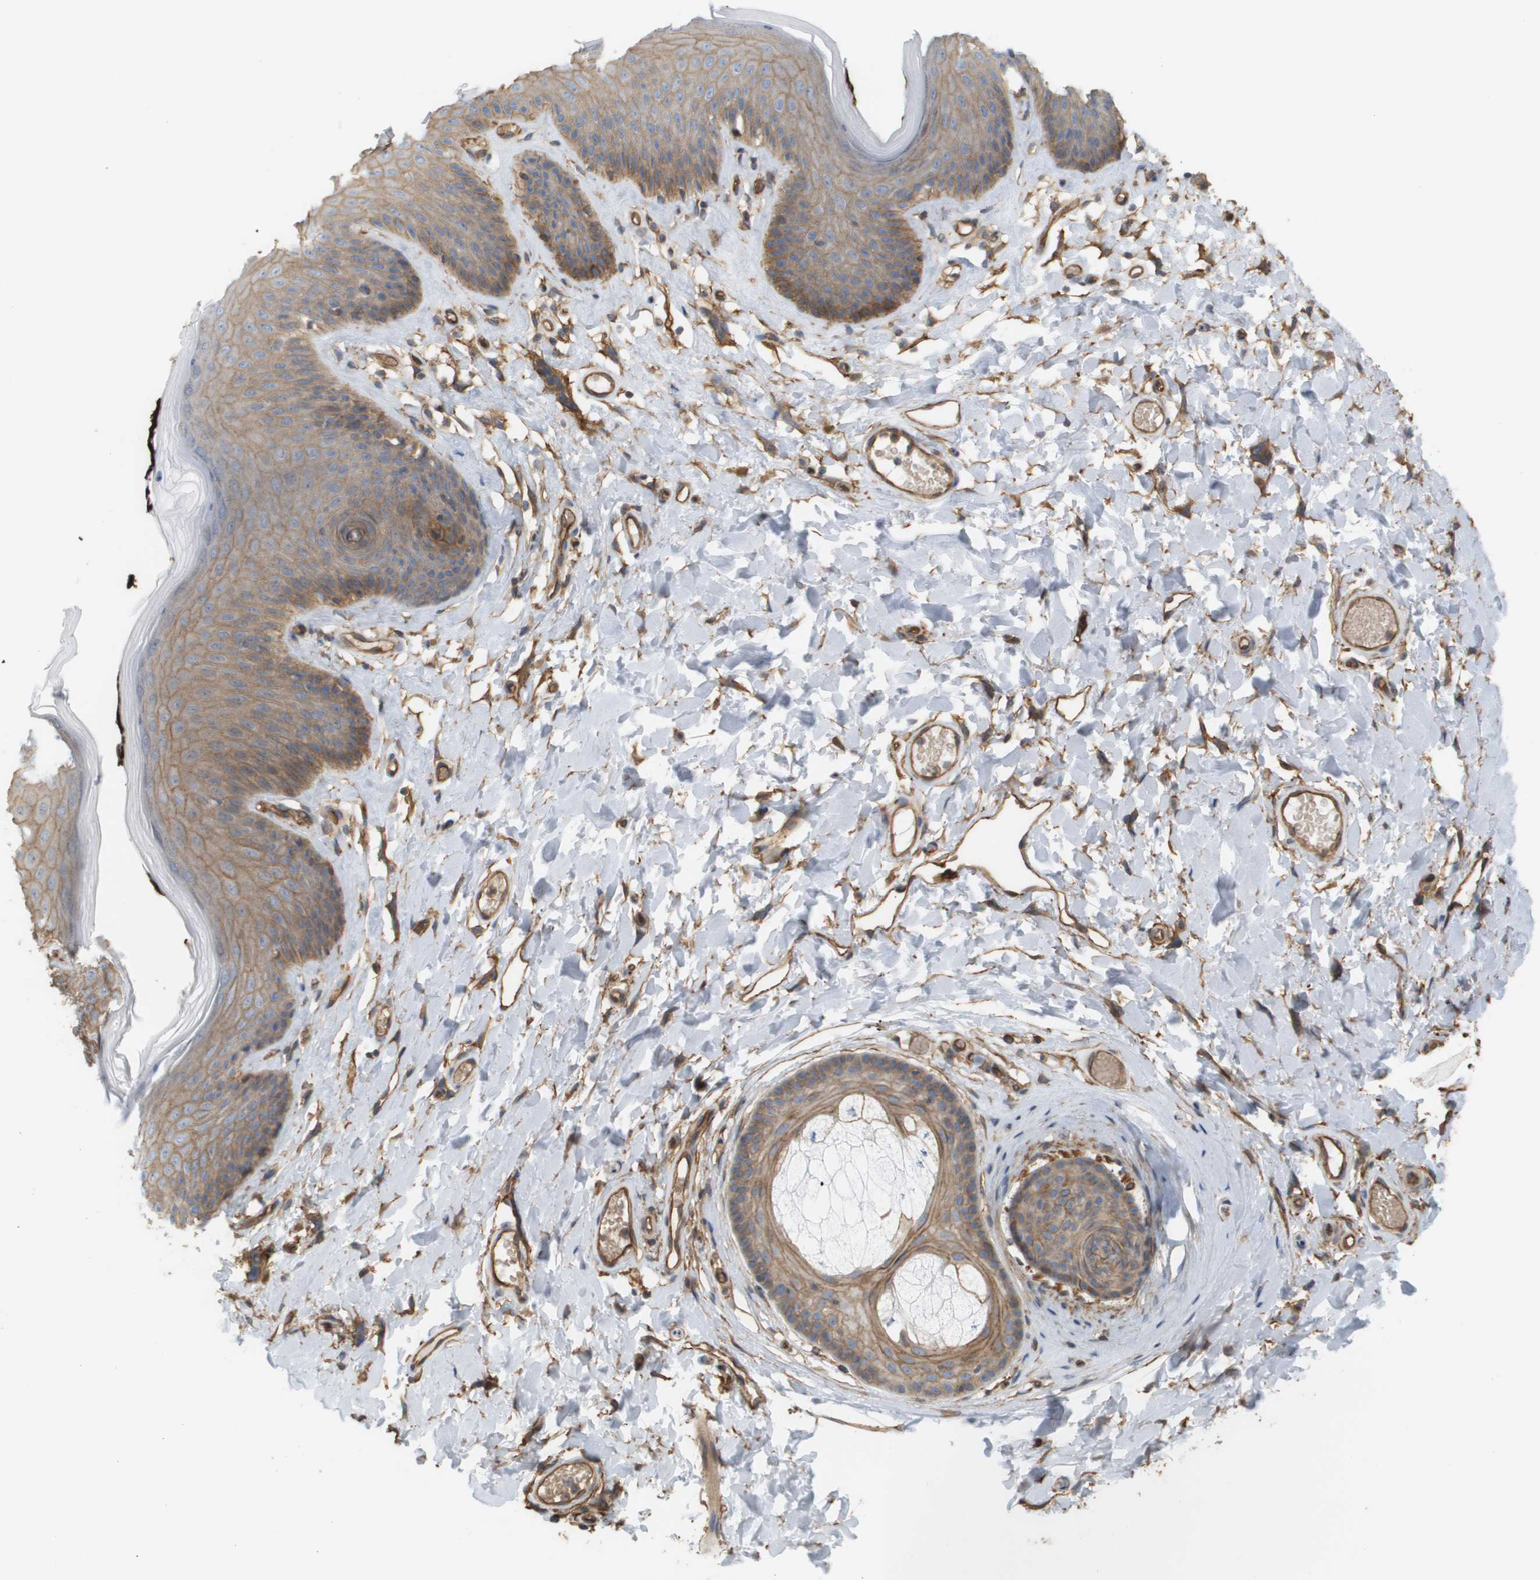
{"staining": {"intensity": "moderate", "quantity": ">75%", "location": "cytoplasmic/membranous"}, "tissue": "skin", "cell_type": "Epidermal cells", "image_type": "normal", "snomed": [{"axis": "morphology", "description": "Normal tissue, NOS"}, {"axis": "topography", "description": "Vulva"}], "caption": "Moderate cytoplasmic/membranous staining is identified in approximately >75% of epidermal cells in benign skin. (Brightfield microscopy of DAB IHC at high magnification).", "gene": "SGMS2", "patient": {"sex": "female", "age": 73}}